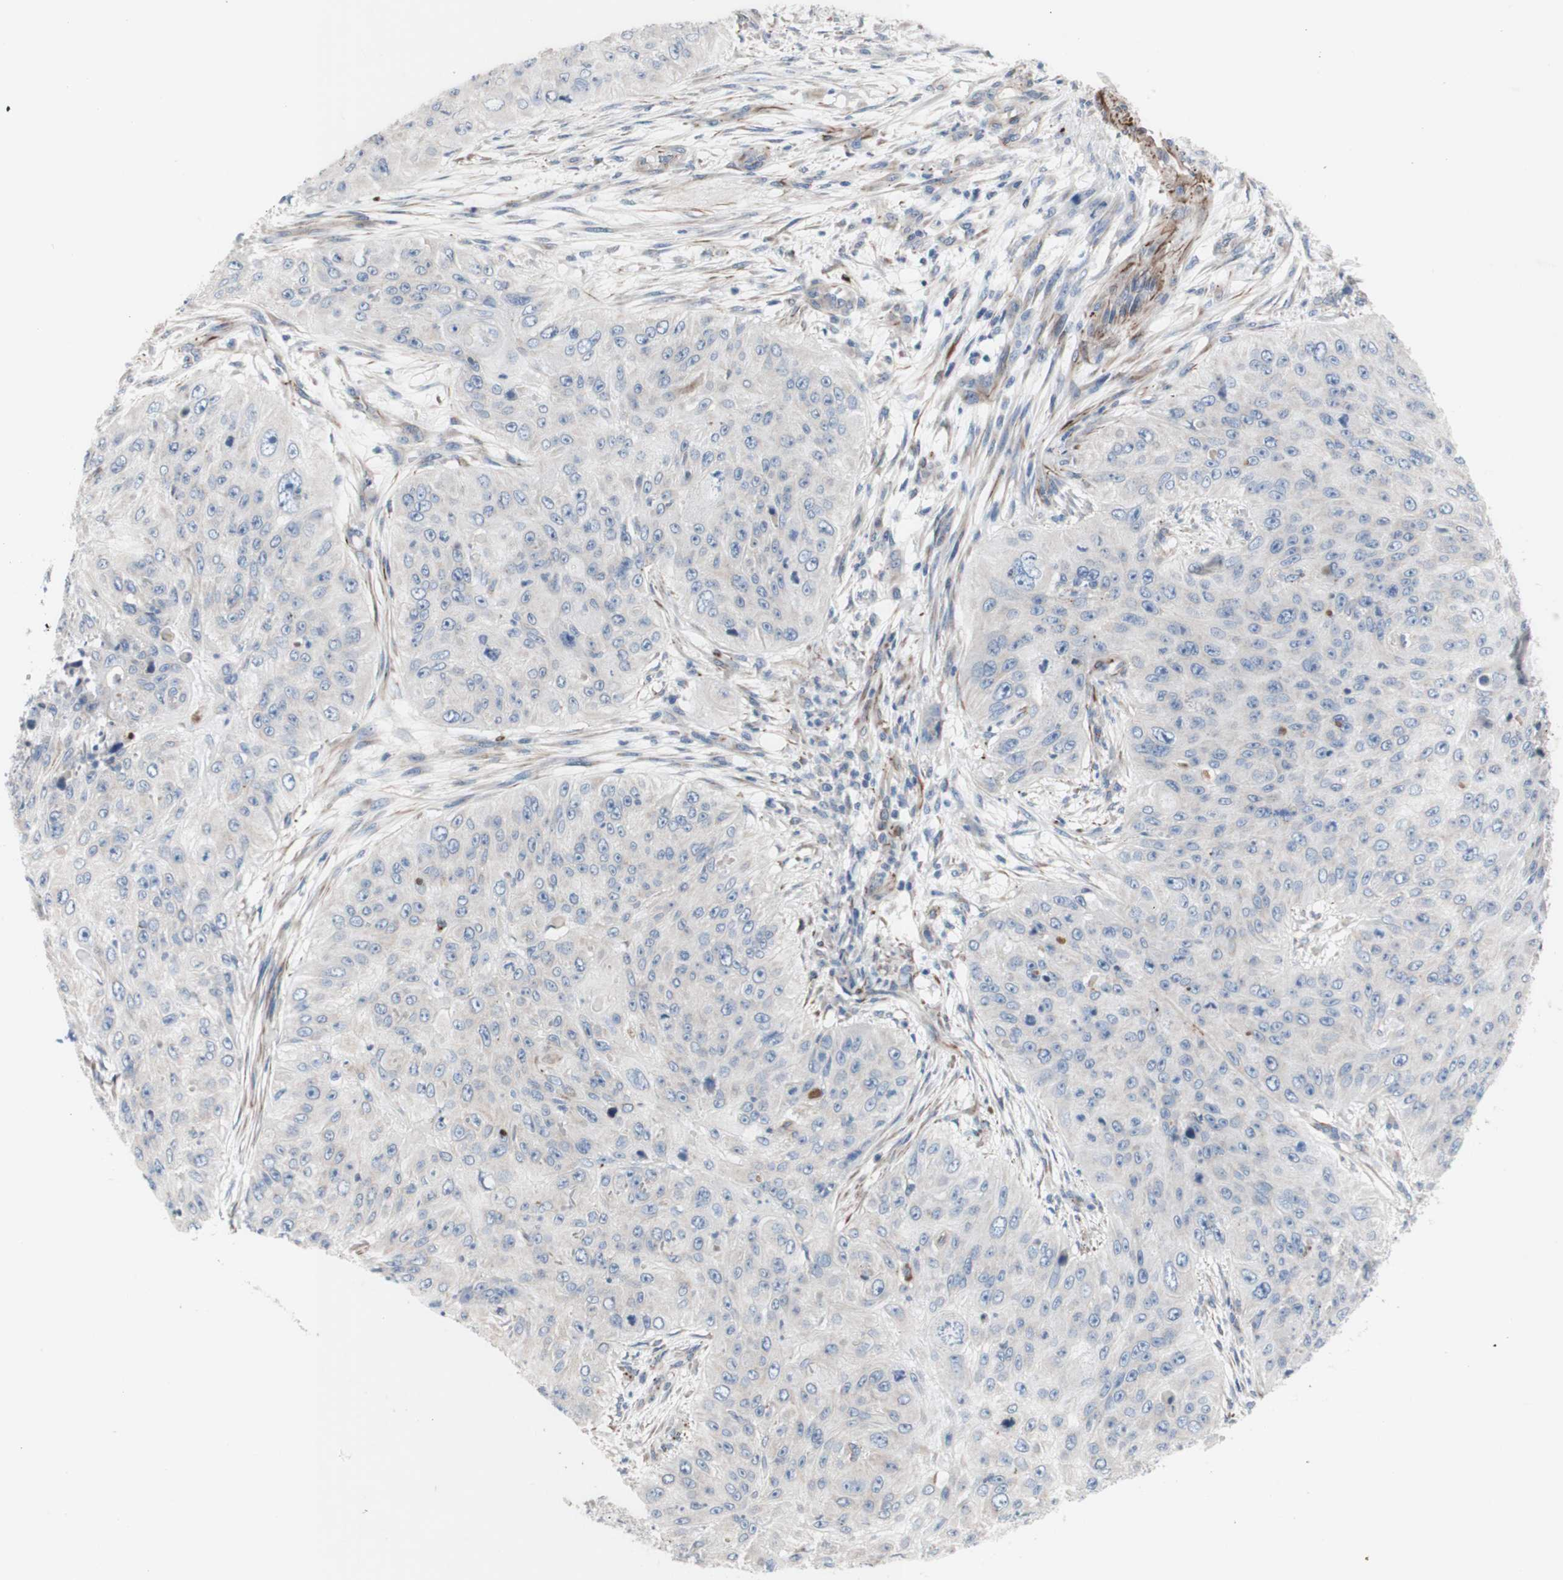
{"staining": {"intensity": "negative", "quantity": "none", "location": "none"}, "tissue": "skin cancer", "cell_type": "Tumor cells", "image_type": "cancer", "snomed": [{"axis": "morphology", "description": "Squamous cell carcinoma, NOS"}, {"axis": "topography", "description": "Skin"}], "caption": "Histopathology image shows no protein staining in tumor cells of skin cancer (squamous cell carcinoma) tissue.", "gene": "AGPAT5", "patient": {"sex": "female", "age": 80}}